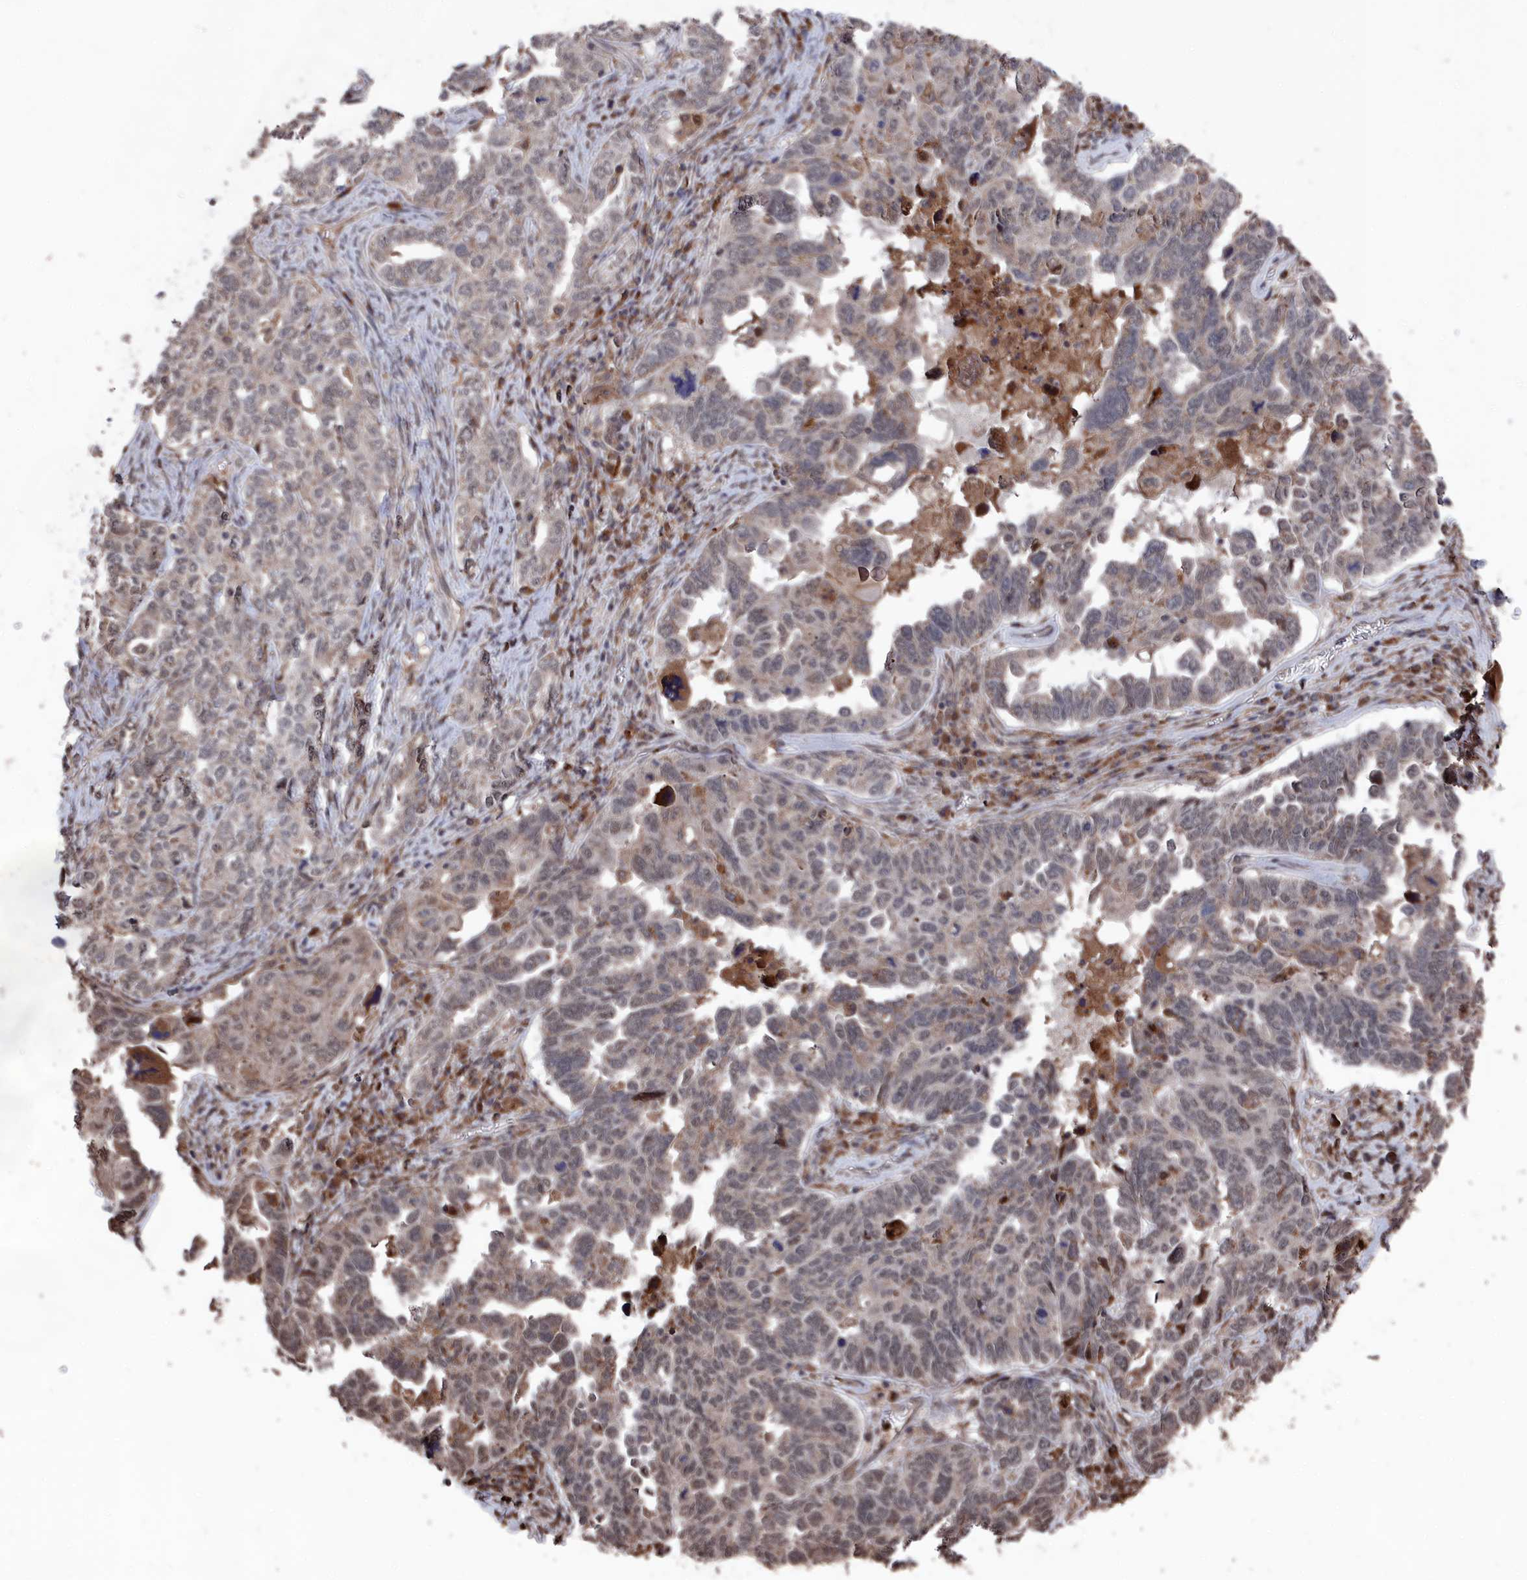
{"staining": {"intensity": "weak", "quantity": "25%-75%", "location": "nuclear"}, "tissue": "ovarian cancer", "cell_type": "Tumor cells", "image_type": "cancer", "snomed": [{"axis": "morphology", "description": "Carcinoma, endometroid"}, {"axis": "topography", "description": "Ovary"}], "caption": "Immunohistochemical staining of endometroid carcinoma (ovarian) exhibits weak nuclear protein expression in approximately 25%-75% of tumor cells. The staining is performed using DAB brown chromogen to label protein expression. The nuclei are counter-stained blue using hematoxylin.", "gene": "CEACAM21", "patient": {"sex": "female", "age": 62}}